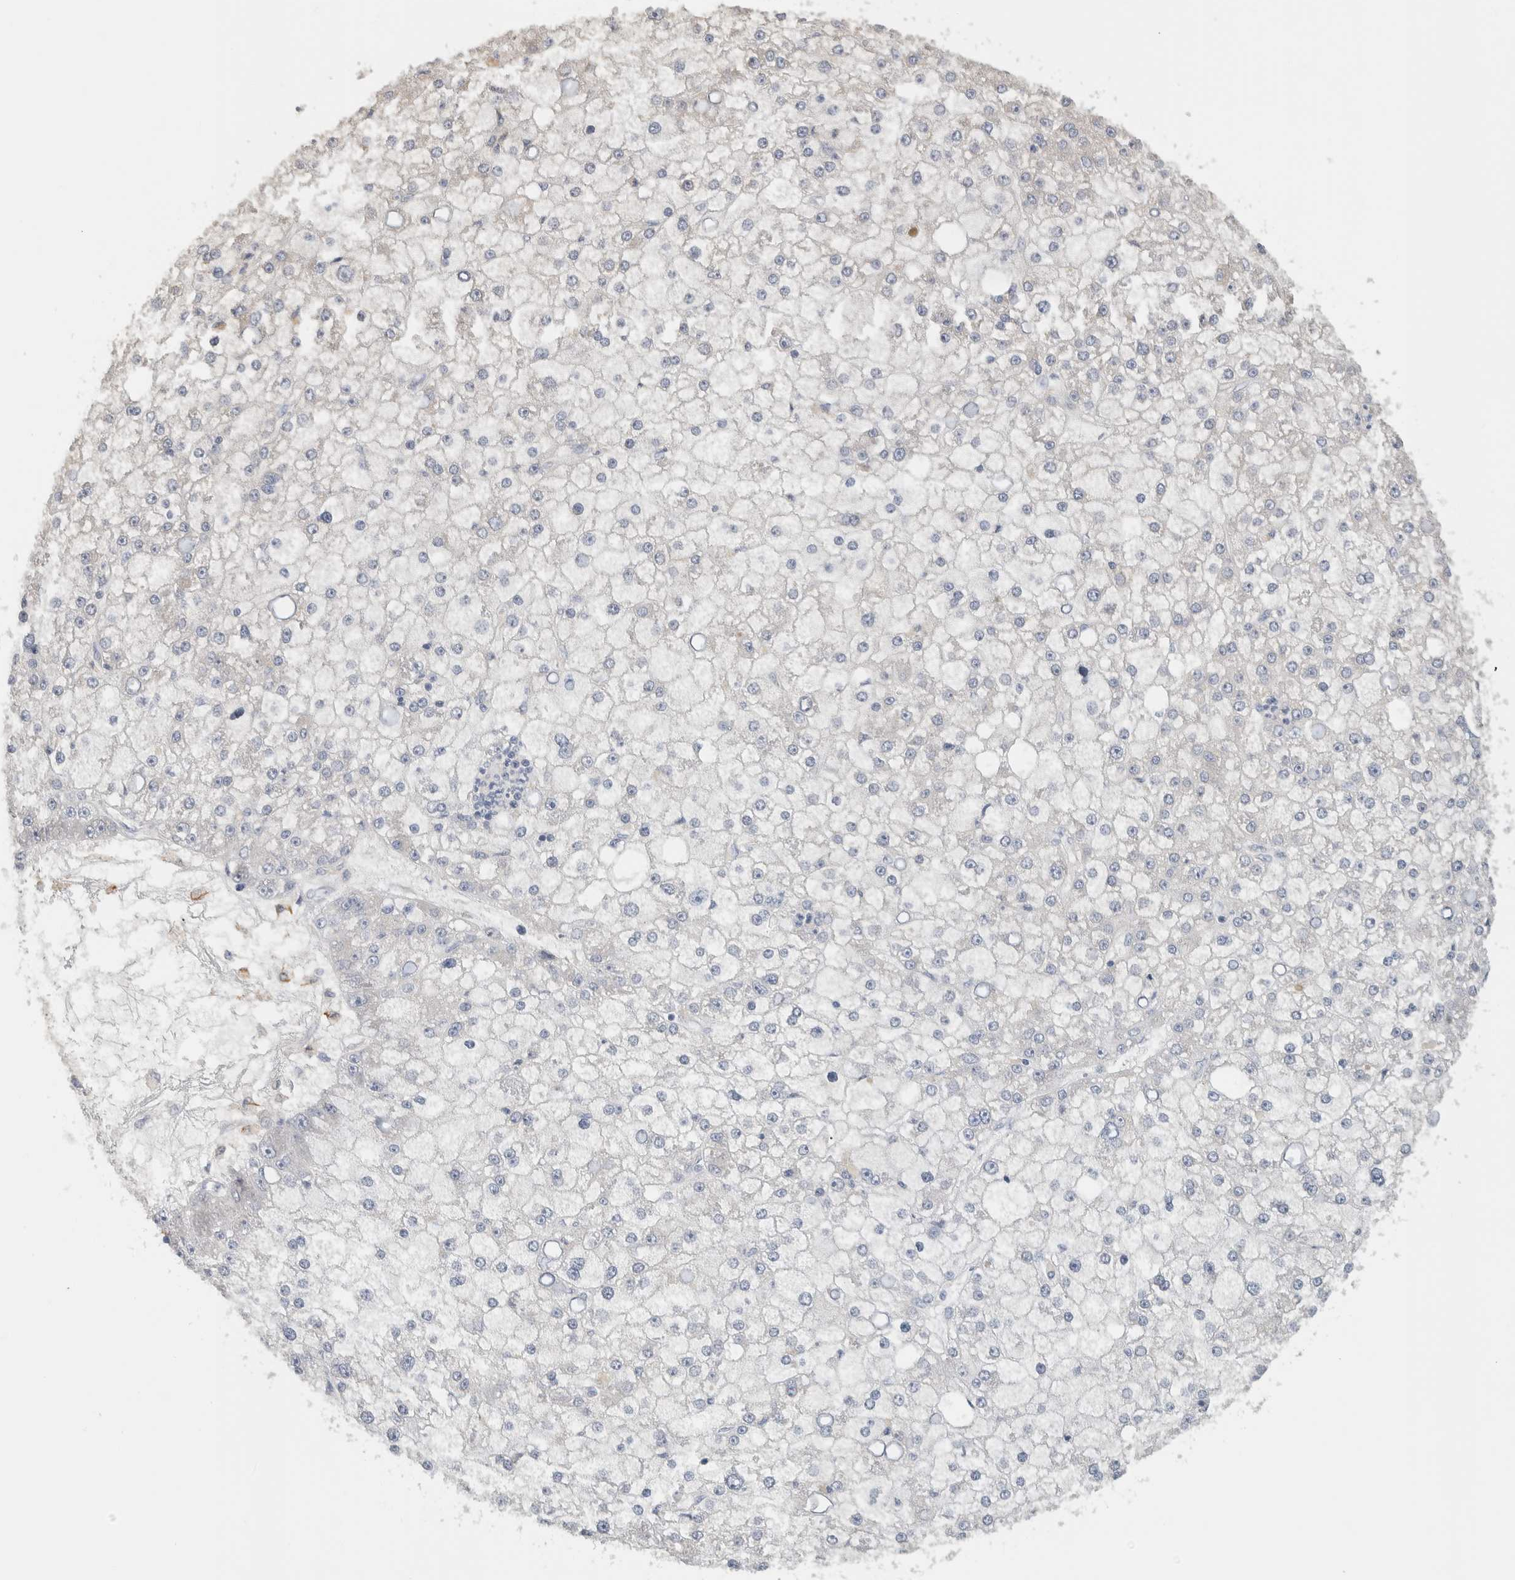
{"staining": {"intensity": "negative", "quantity": "none", "location": "none"}, "tissue": "liver cancer", "cell_type": "Tumor cells", "image_type": "cancer", "snomed": [{"axis": "morphology", "description": "Carcinoma, Hepatocellular, NOS"}, {"axis": "topography", "description": "Liver"}], "caption": "The photomicrograph shows no staining of tumor cells in hepatocellular carcinoma (liver). Nuclei are stained in blue.", "gene": "PUM1", "patient": {"sex": "male", "age": 67}}